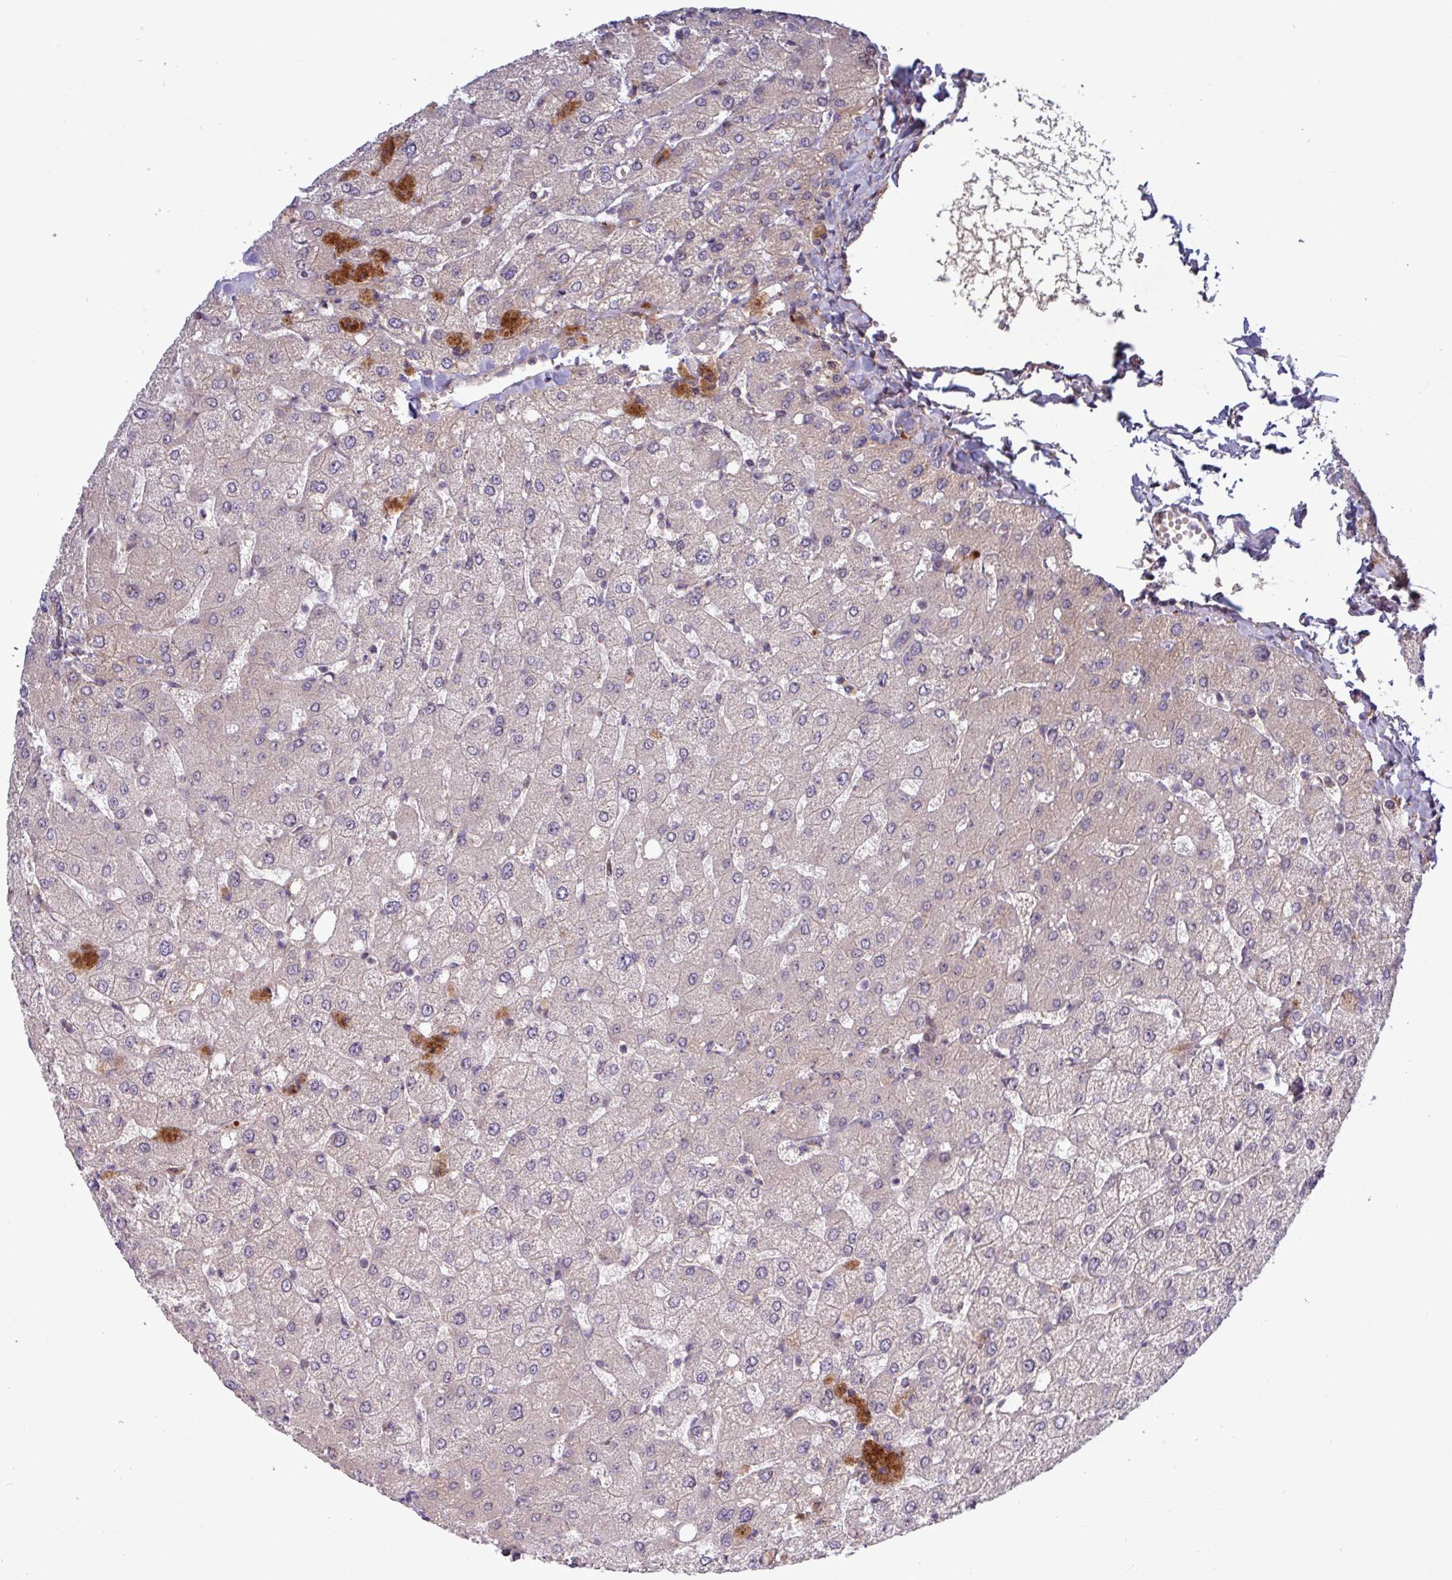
{"staining": {"intensity": "negative", "quantity": "none", "location": "none"}, "tissue": "liver", "cell_type": "Cholangiocytes", "image_type": "normal", "snomed": [{"axis": "morphology", "description": "Normal tissue, NOS"}, {"axis": "topography", "description": "Liver"}], "caption": "This is a histopathology image of IHC staining of unremarkable liver, which shows no positivity in cholangiocytes.", "gene": "TNFSF12", "patient": {"sex": "female", "age": 54}}